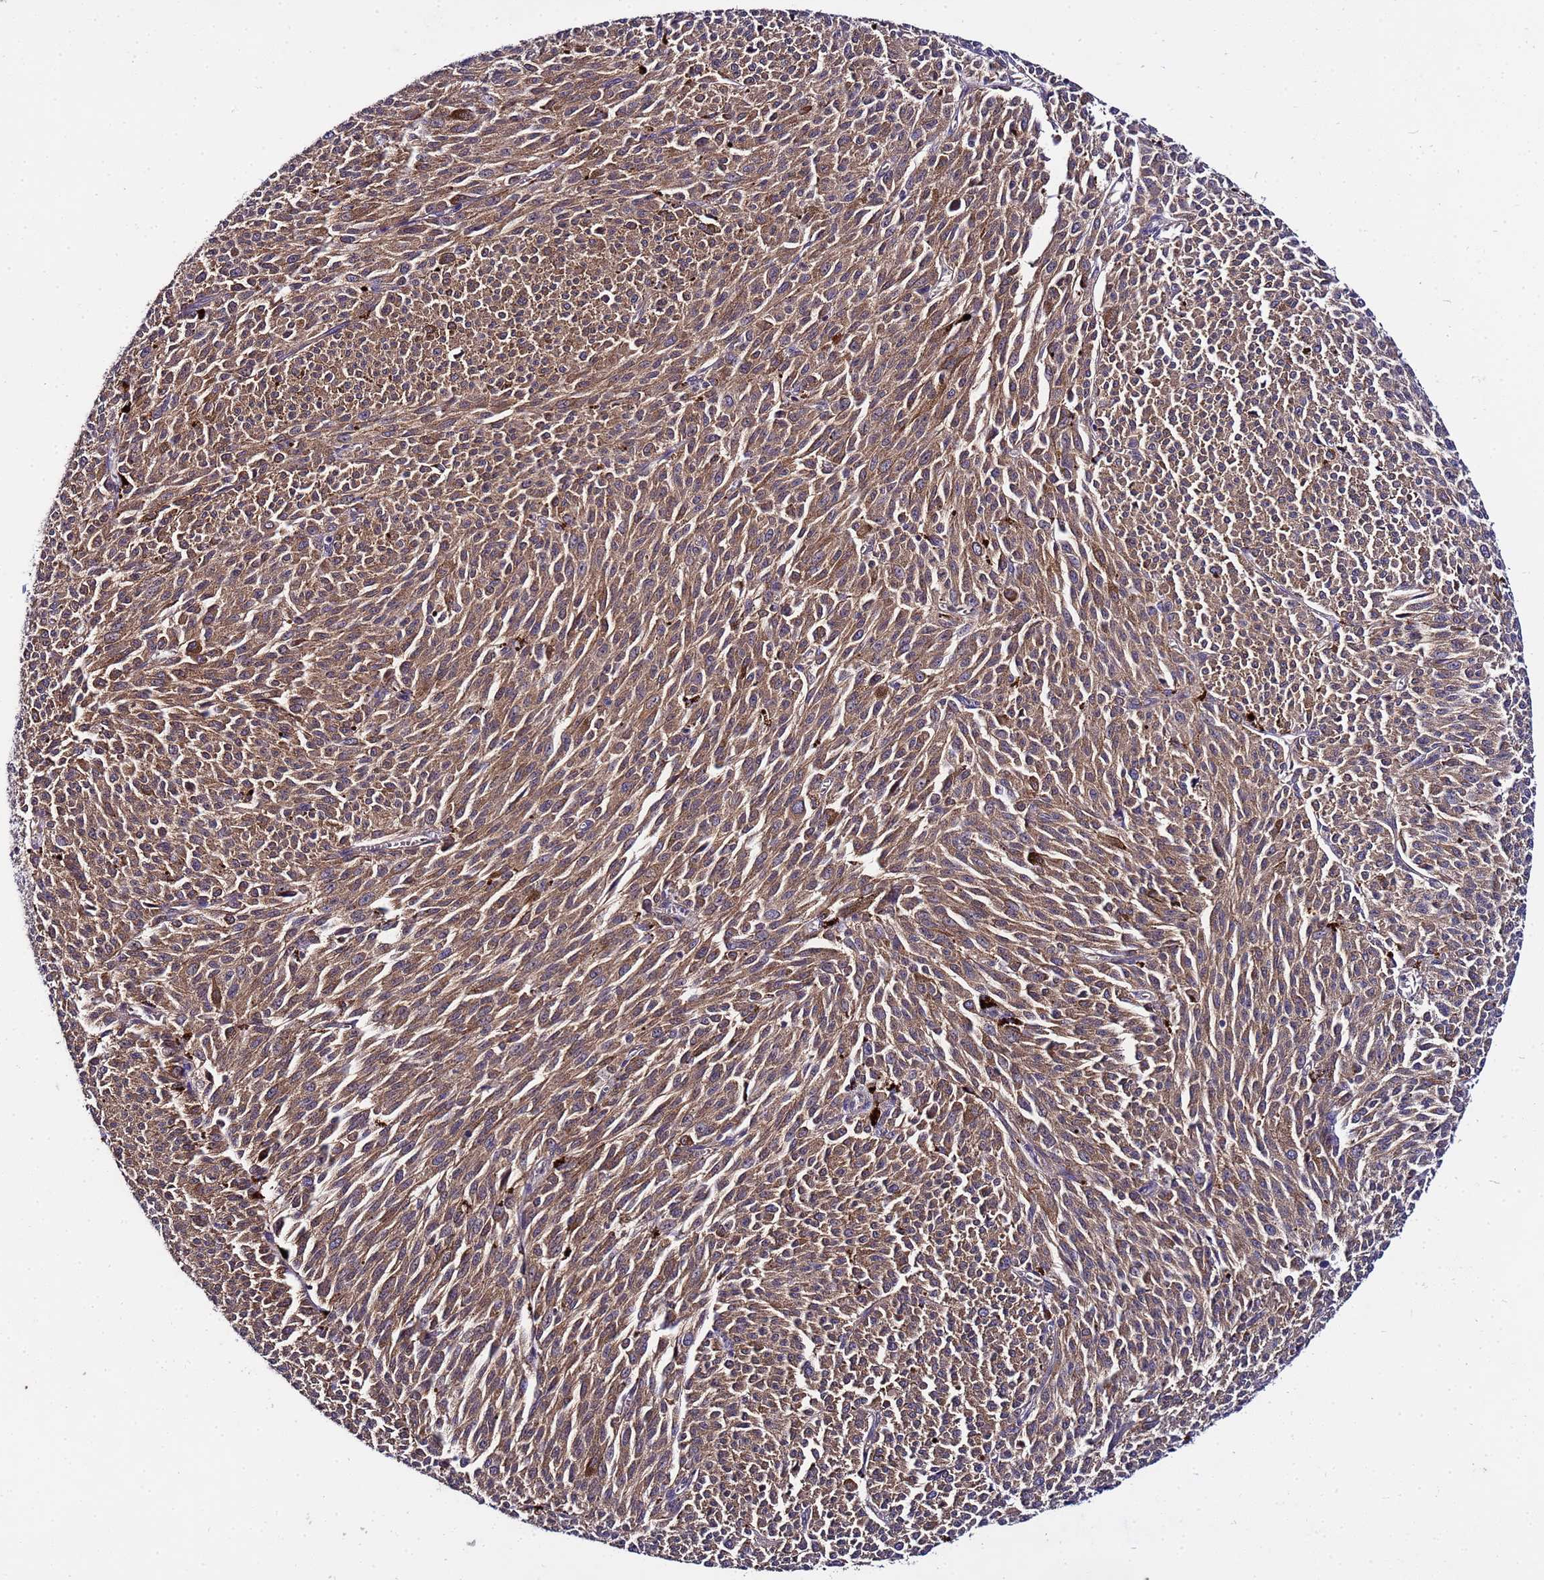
{"staining": {"intensity": "moderate", "quantity": ">75%", "location": "cytoplasmic/membranous"}, "tissue": "melanoma", "cell_type": "Tumor cells", "image_type": "cancer", "snomed": [{"axis": "morphology", "description": "Malignant melanoma, NOS"}, {"axis": "topography", "description": "Skin"}], "caption": "Melanoma stained with a protein marker displays moderate staining in tumor cells.", "gene": "GSPT2", "patient": {"sex": "female", "age": 52}}